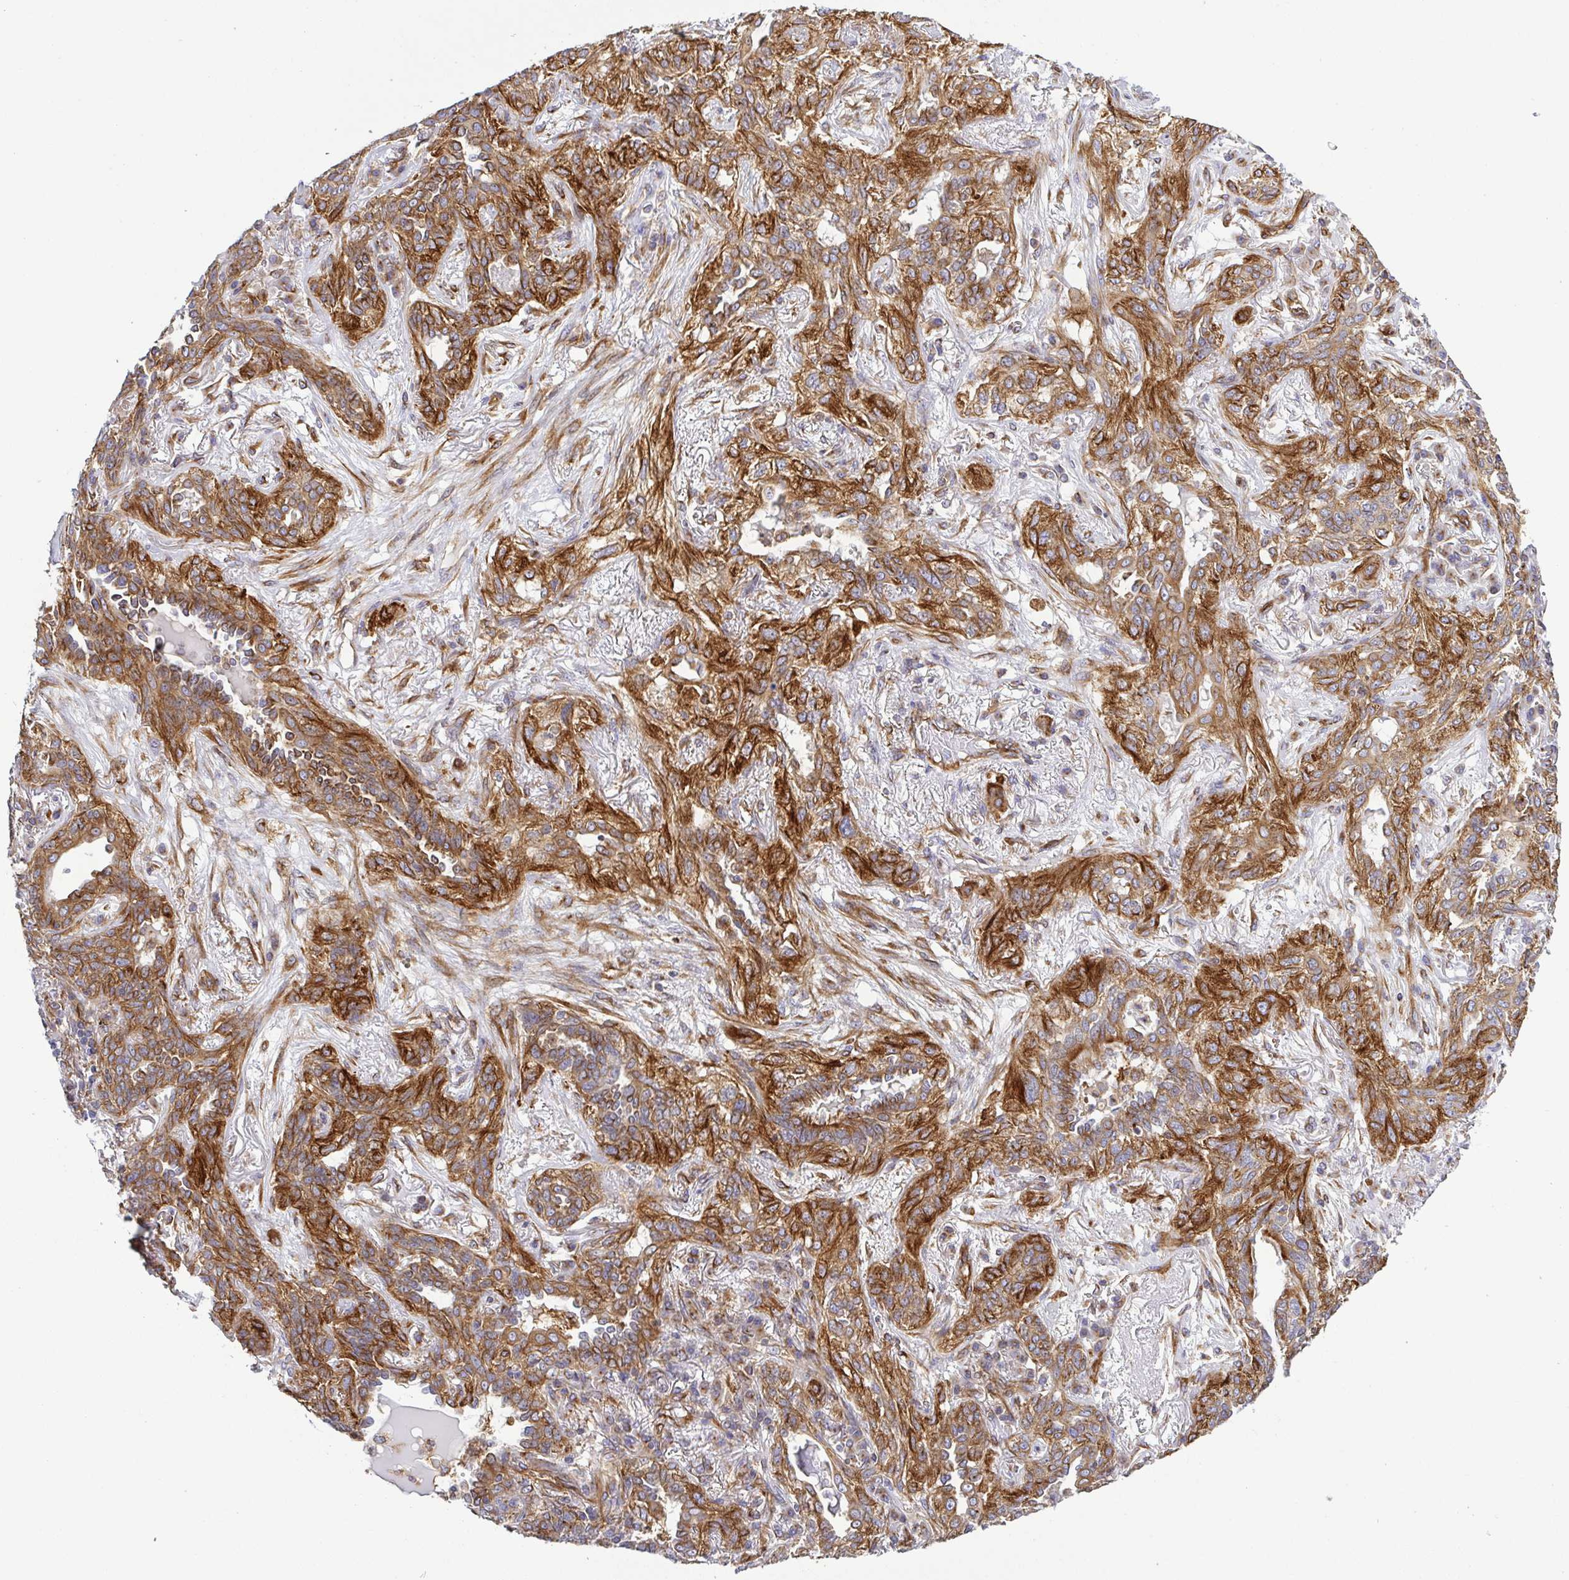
{"staining": {"intensity": "strong", "quantity": ">75%", "location": "cytoplasmic/membranous"}, "tissue": "lung cancer", "cell_type": "Tumor cells", "image_type": "cancer", "snomed": [{"axis": "morphology", "description": "Squamous cell carcinoma, NOS"}, {"axis": "topography", "description": "Lung"}], "caption": "A brown stain shows strong cytoplasmic/membranous expression of a protein in human lung cancer tumor cells. (Brightfield microscopy of DAB IHC at high magnification).", "gene": "KIF5B", "patient": {"sex": "female", "age": 70}}